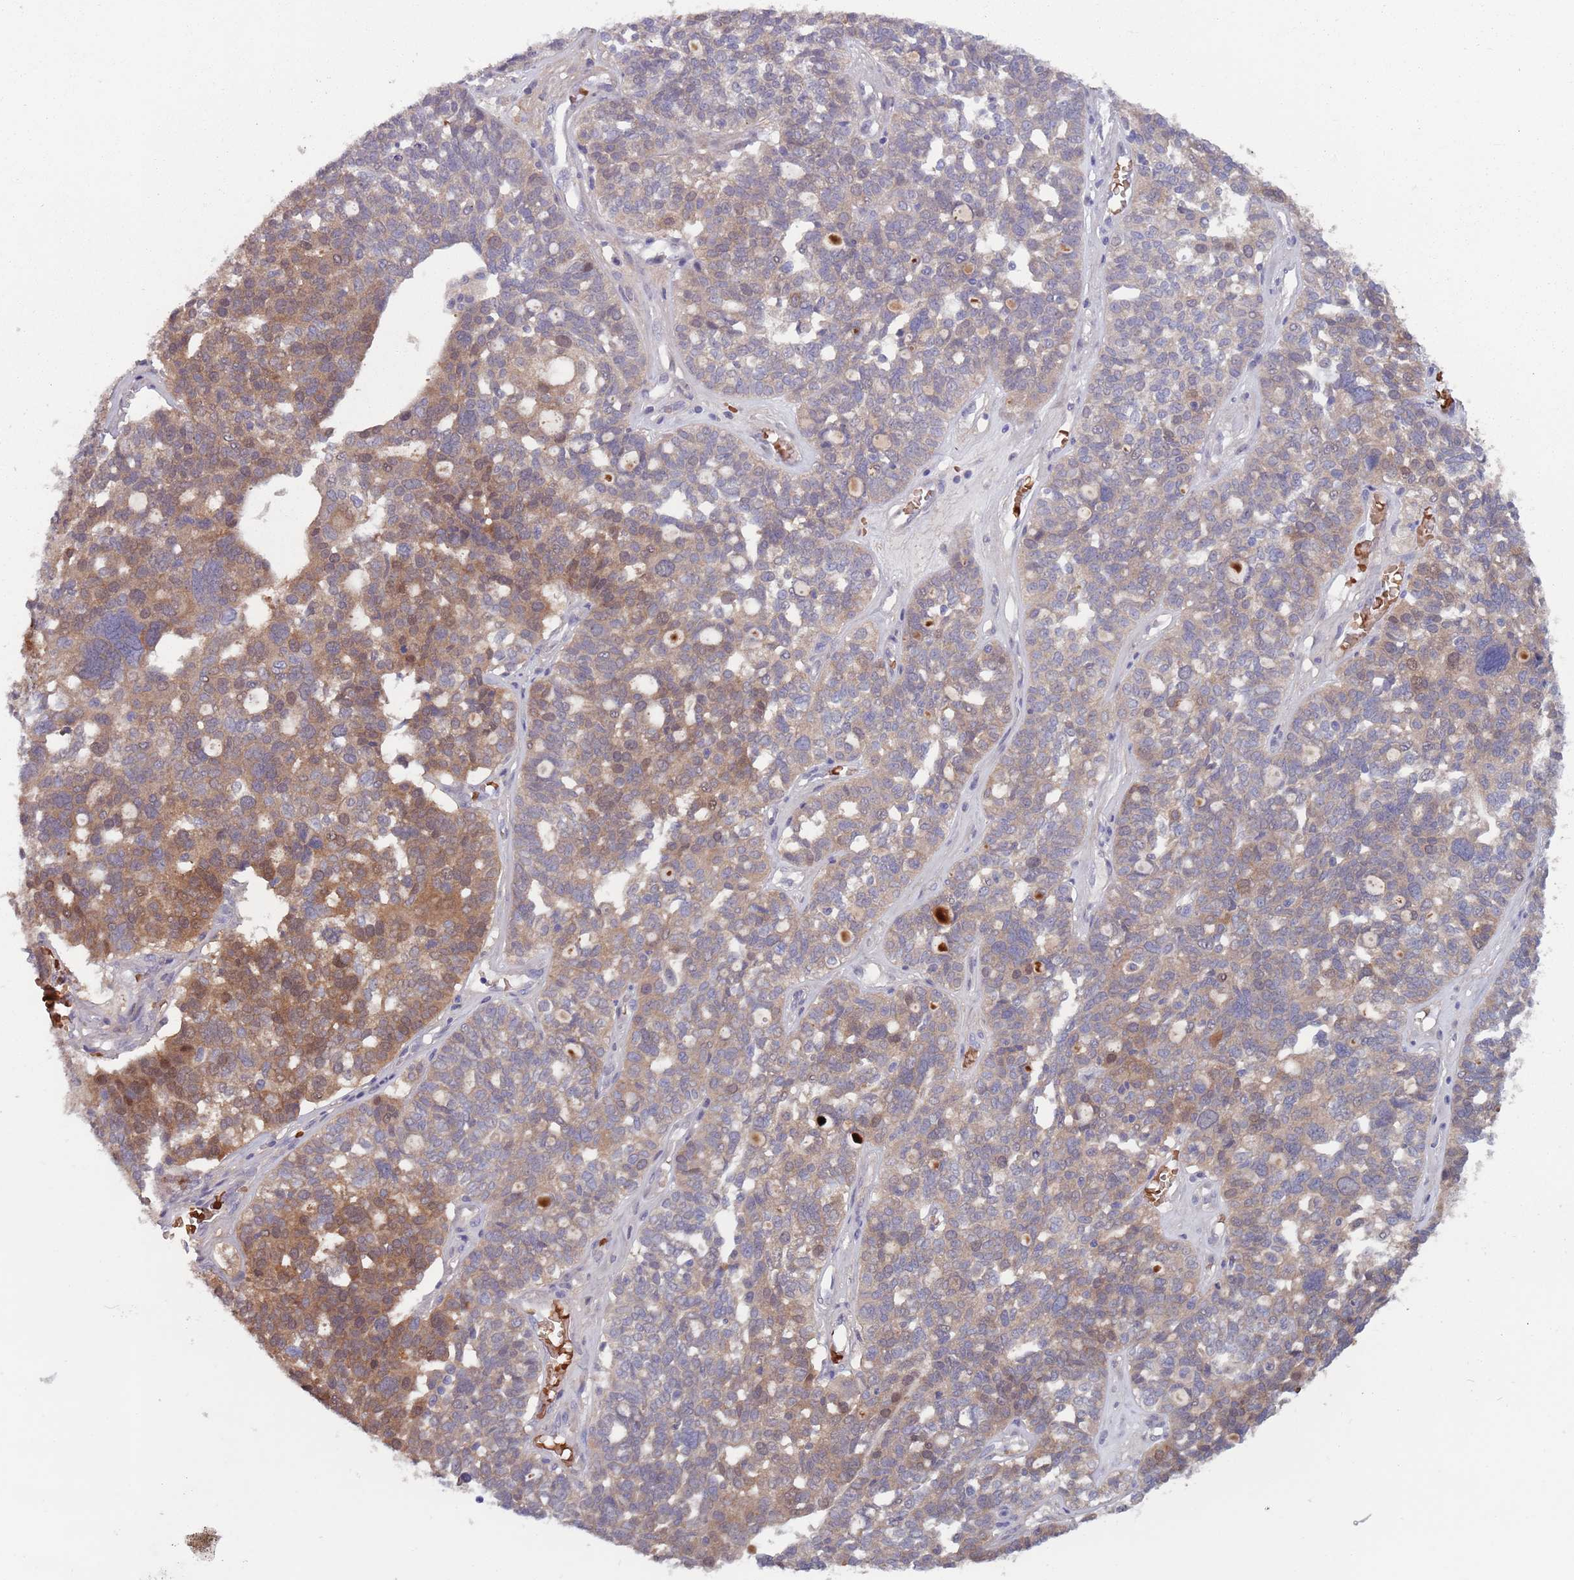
{"staining": {"intensity": "moderate", "quantity": "25%-75%", "location": "cytoplasmic/membranous,nuclear"}, "tissue": "ovarian cancer", "cell_type": "Tumor cells", "image_type": "cancer", "snomed": [{"axis": "morphology", "description": "Cystadenocarcinoma, serous, NOS"}, {"axis": "topography", "description": "Ovary"}], "caption": "Protein expression by immunohistochemistry (IHC) demonstrates moderate cytoplasmic/membranous and nuclear staining in about 25%-75% of tumor cells in serous cystadenocarcinoma (ovarian). (DAB = brown stain, brightfield microscopy at high magnification).", "gene": "CLNS1A", "patient": {"sex": "female", "age": 59}}